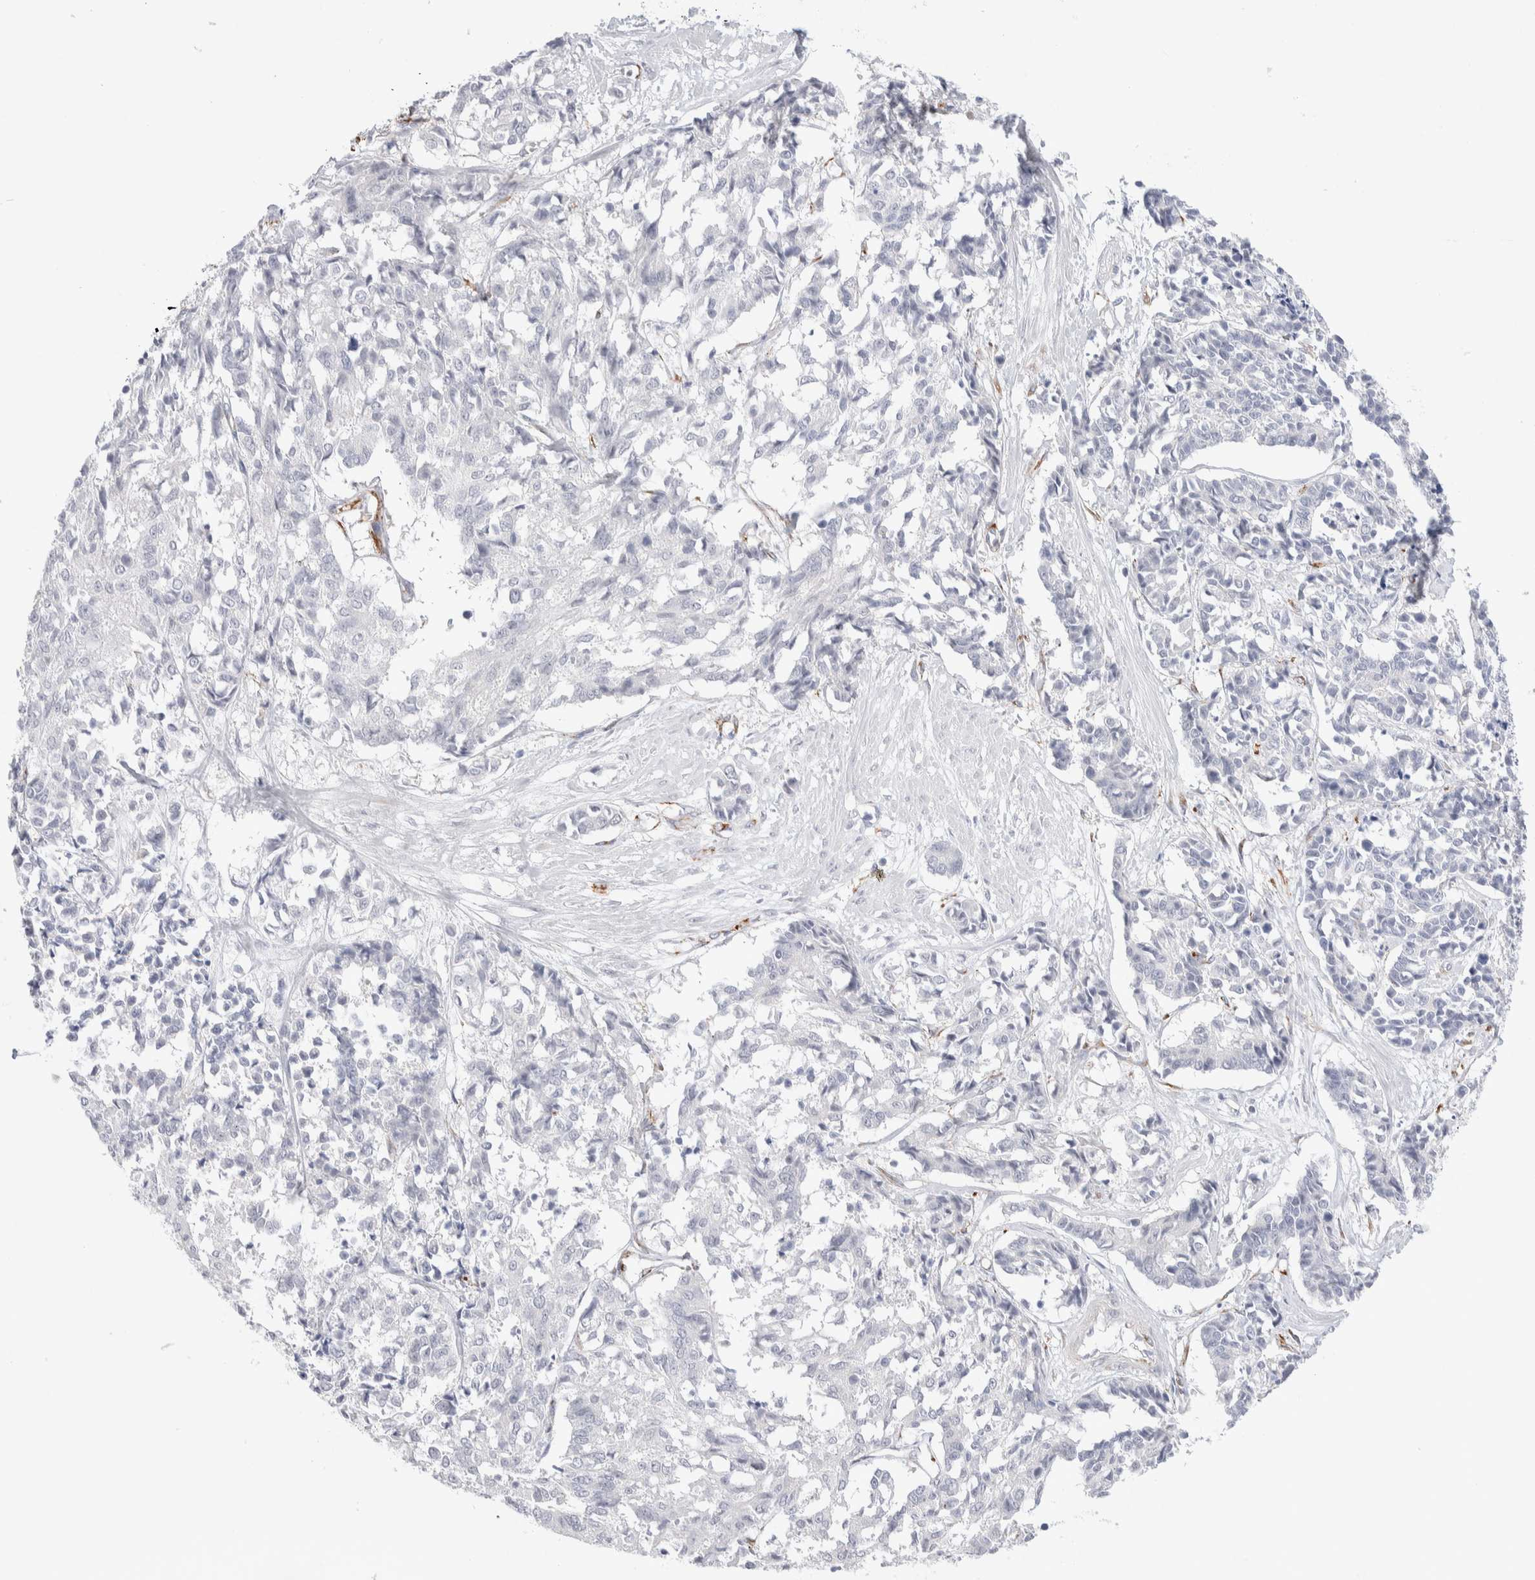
{"staining": {"intensity": "negative", "quantity": "none", "location": "none"}, "tissue": "cervical cancer", "cell_type": "Tumor cells", "image_type": "cancer", "snomed": [{"axis": "morphology", "description": "Squamous cell carcinoma, NOS"}, {"axis": "topography", "description": "Cervix"}], "caption": "Tumor cells show no significant protein expression in squamous cell carcinoma (cervical). Nuclei are stained in blue.", "gene": "SEPTIN4", "patient": {"sex": "female", "age": 35}}